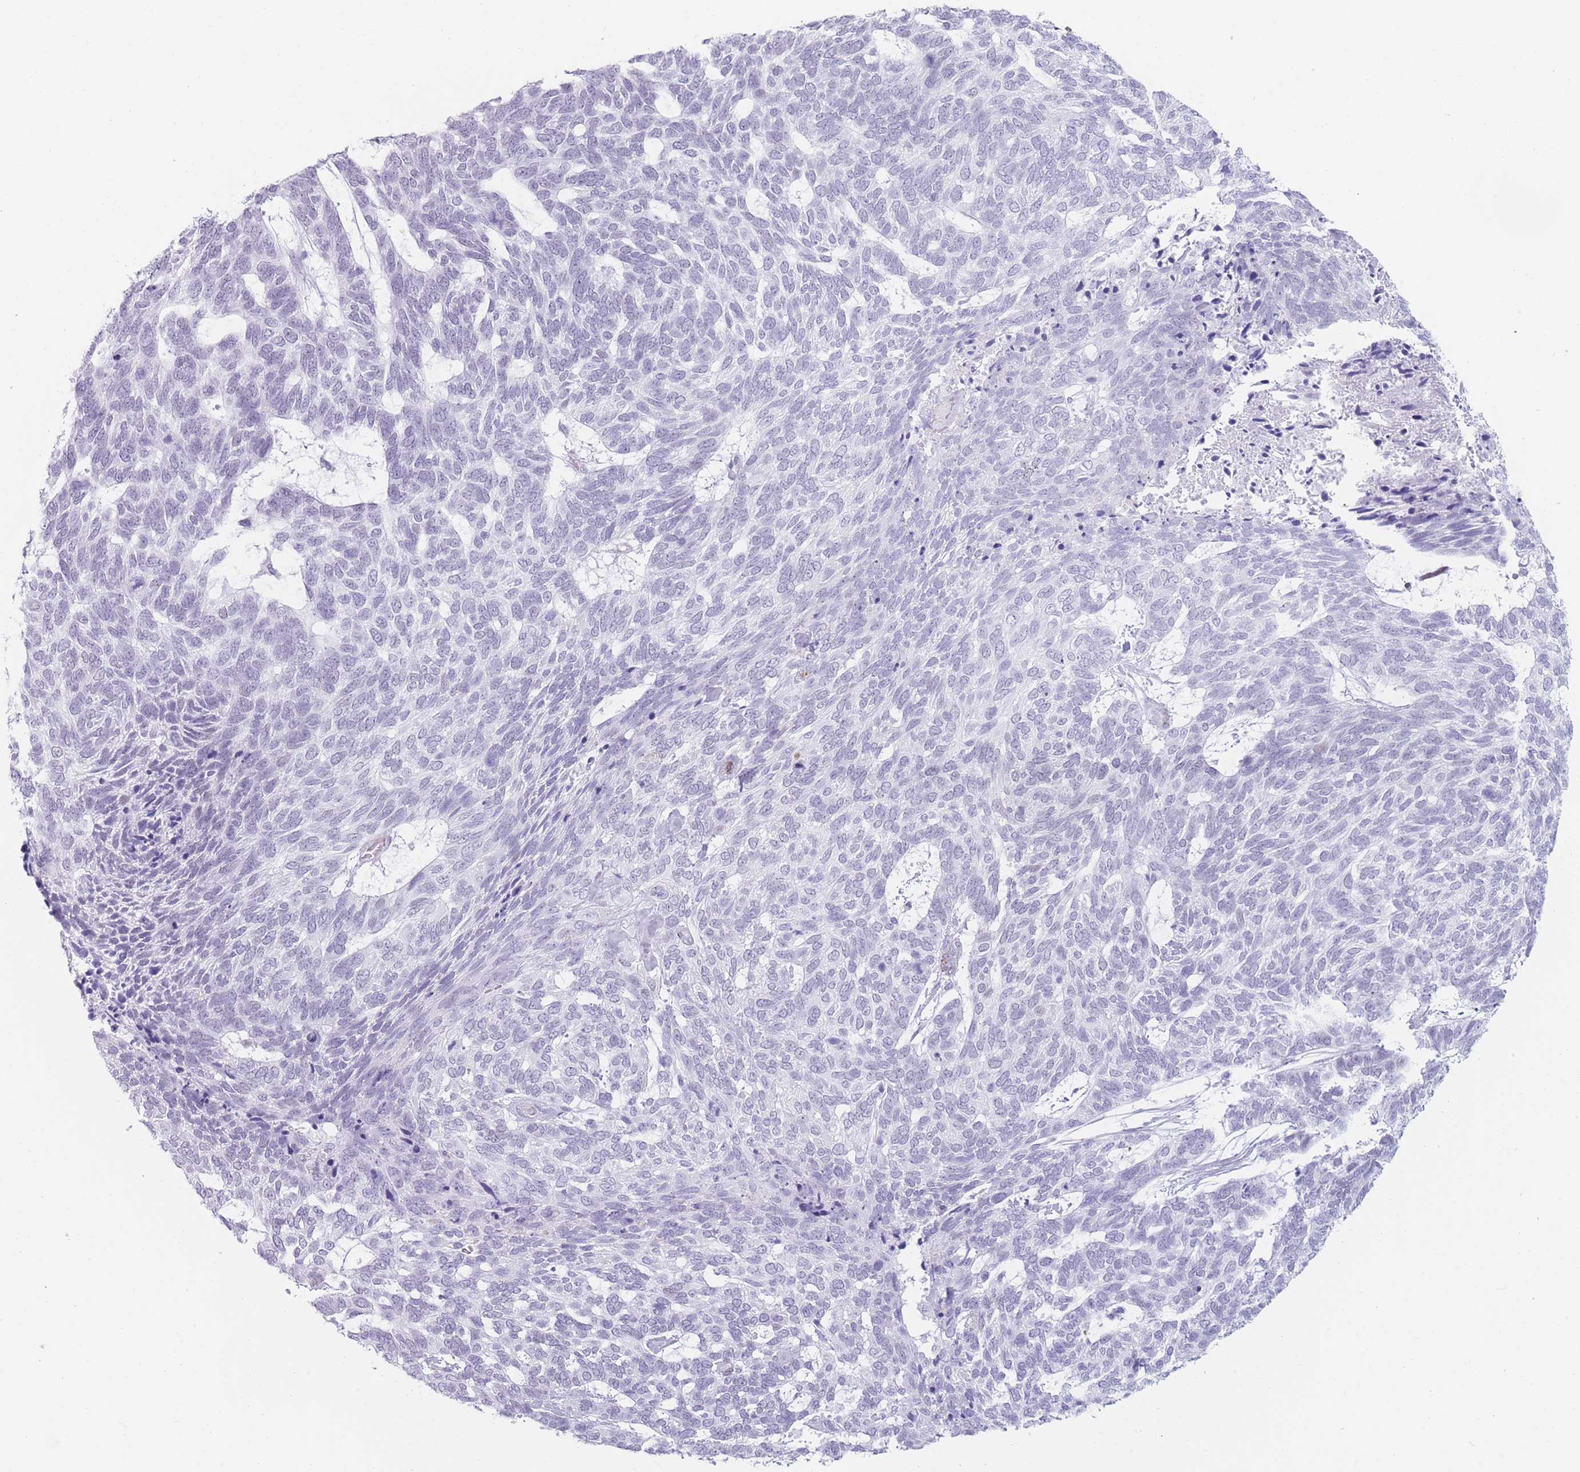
{"staining": {"intensity": "negative", "quantity": "none", "location": "none"}, "tissue": "skin cancer", "cell_type": "Tumor cells", "image_type": "cancer", "snomed": [{"axis": "morphology", "description": "Basal cell carcinoma"}, {"axis": "topography", "description": "Skin"}], "caption": "Human basal cell carcinoma (skin) stained for a protein using IHC displays no staining in tumor cells.", "gene": "IFNA6", "patient": {"sex": "female", "age": 65}}